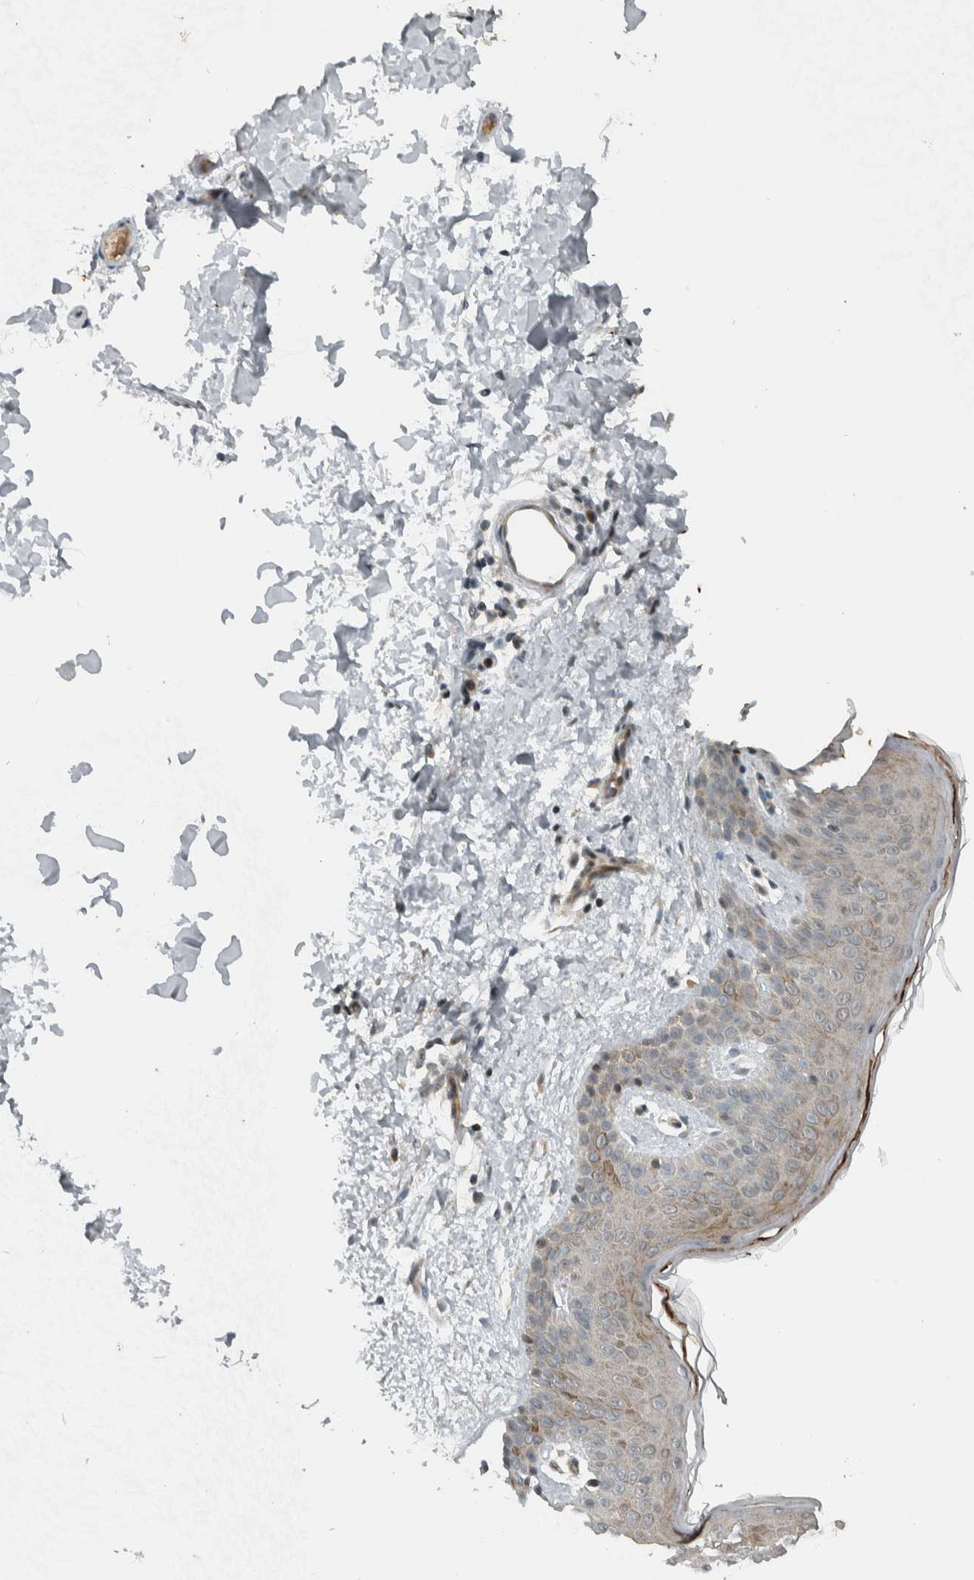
{"staining": {"intensity": "weak", "quantity": "25%-75%", "location": "cytoplasmic/membranous"}, "tissue": "skin", "cell_type": "Fibroblasts", "image_type": "normal", "snomed": [{"axis": "morphology", "description": "Normal tissue, NOS"}, {"axis": "topography", "description": "Skin"}], "caption": "DAB immunohistochemical staining of benign skin exhibits weak cytoplasmic/membranous protein expression in approximately 25%-75% of fibroblasts.", "gene": "NAPG", "patient": {"sex": "male", "age": 40}}